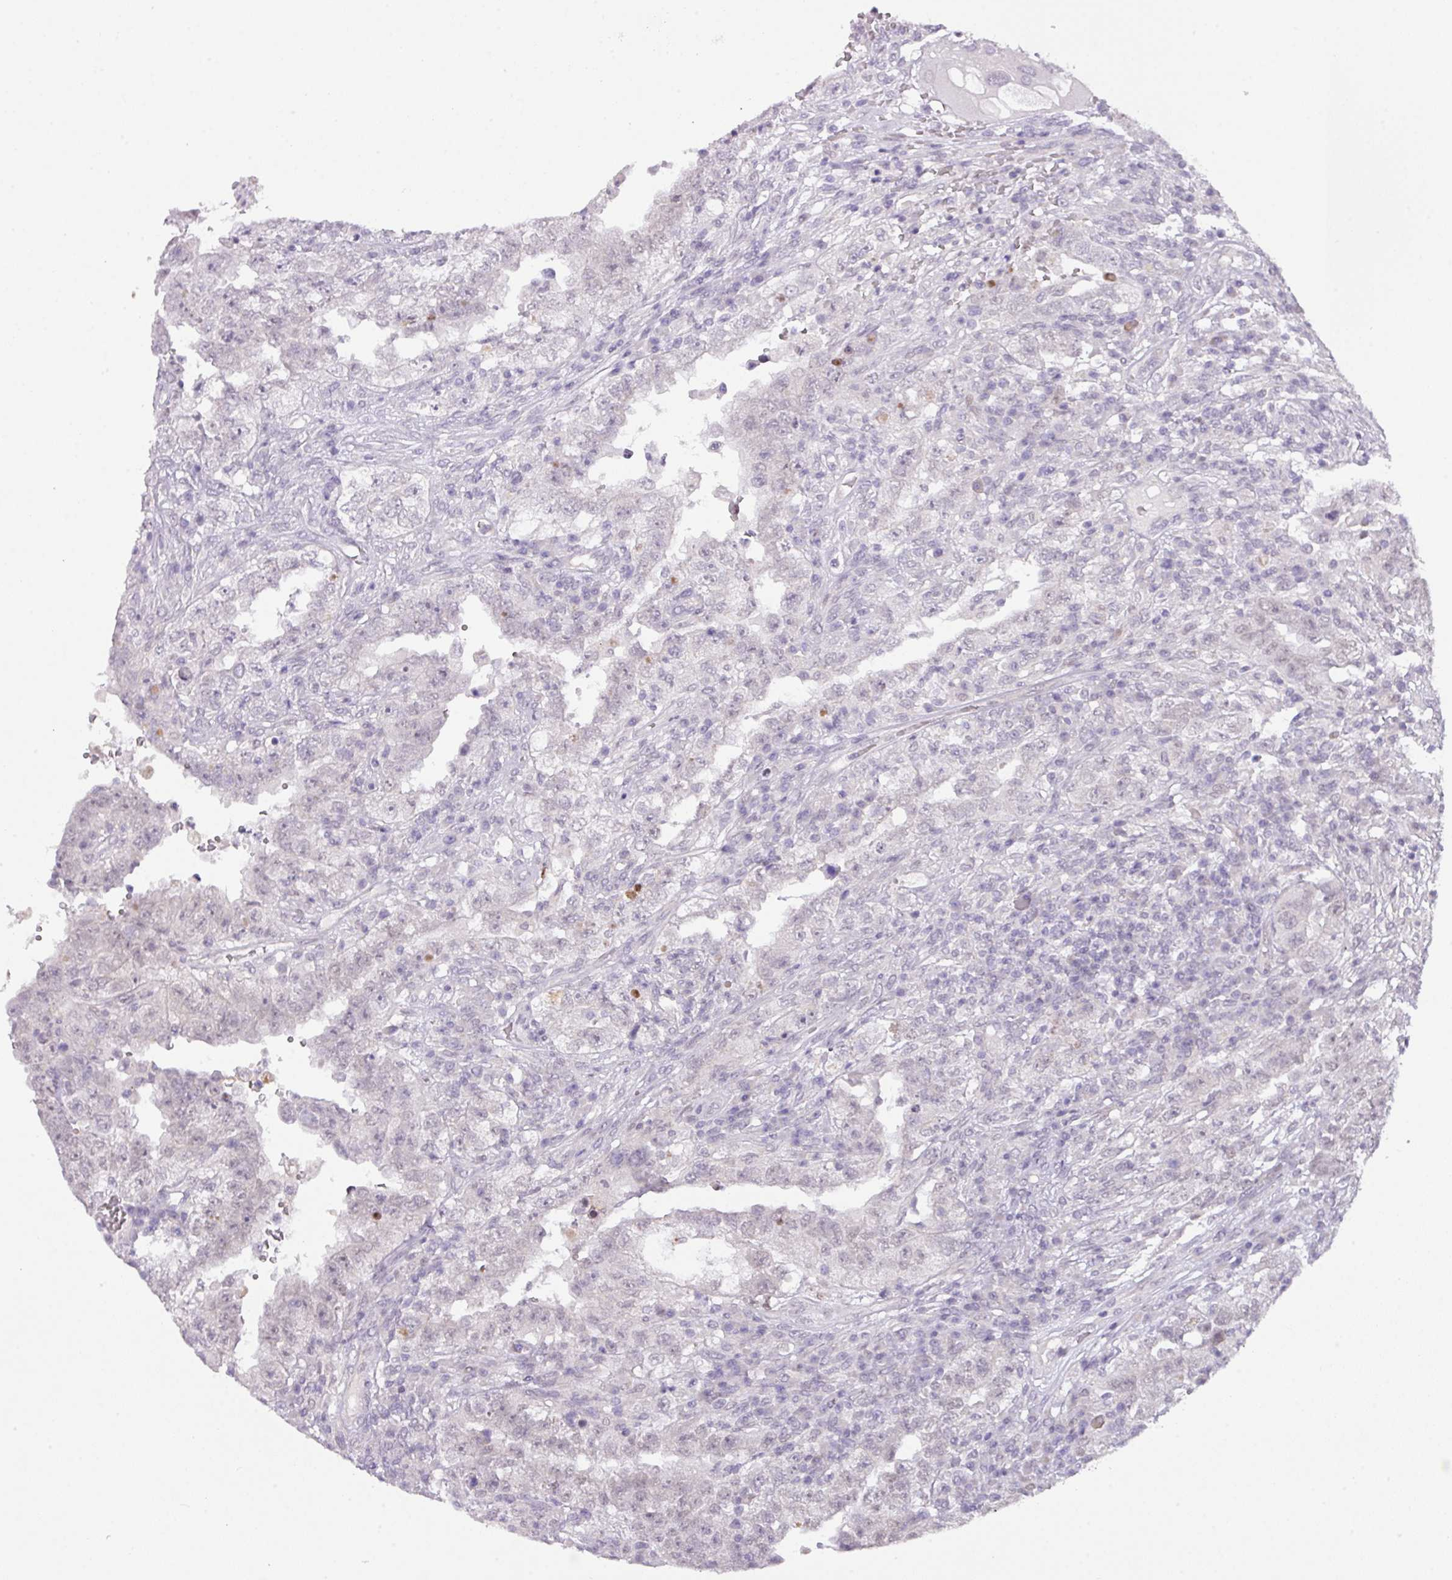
{"staining": {"intensity": "negative", "quantity": "none", "location": "none"}, "tissue": "testis cancer", "cell_type": "Tumor cells", "image_type": "cancer", "snomed": [{"axis": "morphology", "description": "Carcinoma, Embryonal, NOS"}, {"axis": "topography", "description": "Testis"}], "caption": "A micrograph of human testis cancer is negative for staining in tumor cells.", "gene": "ANKRD13B", "patient": {"sex": "male", "age": 26}}